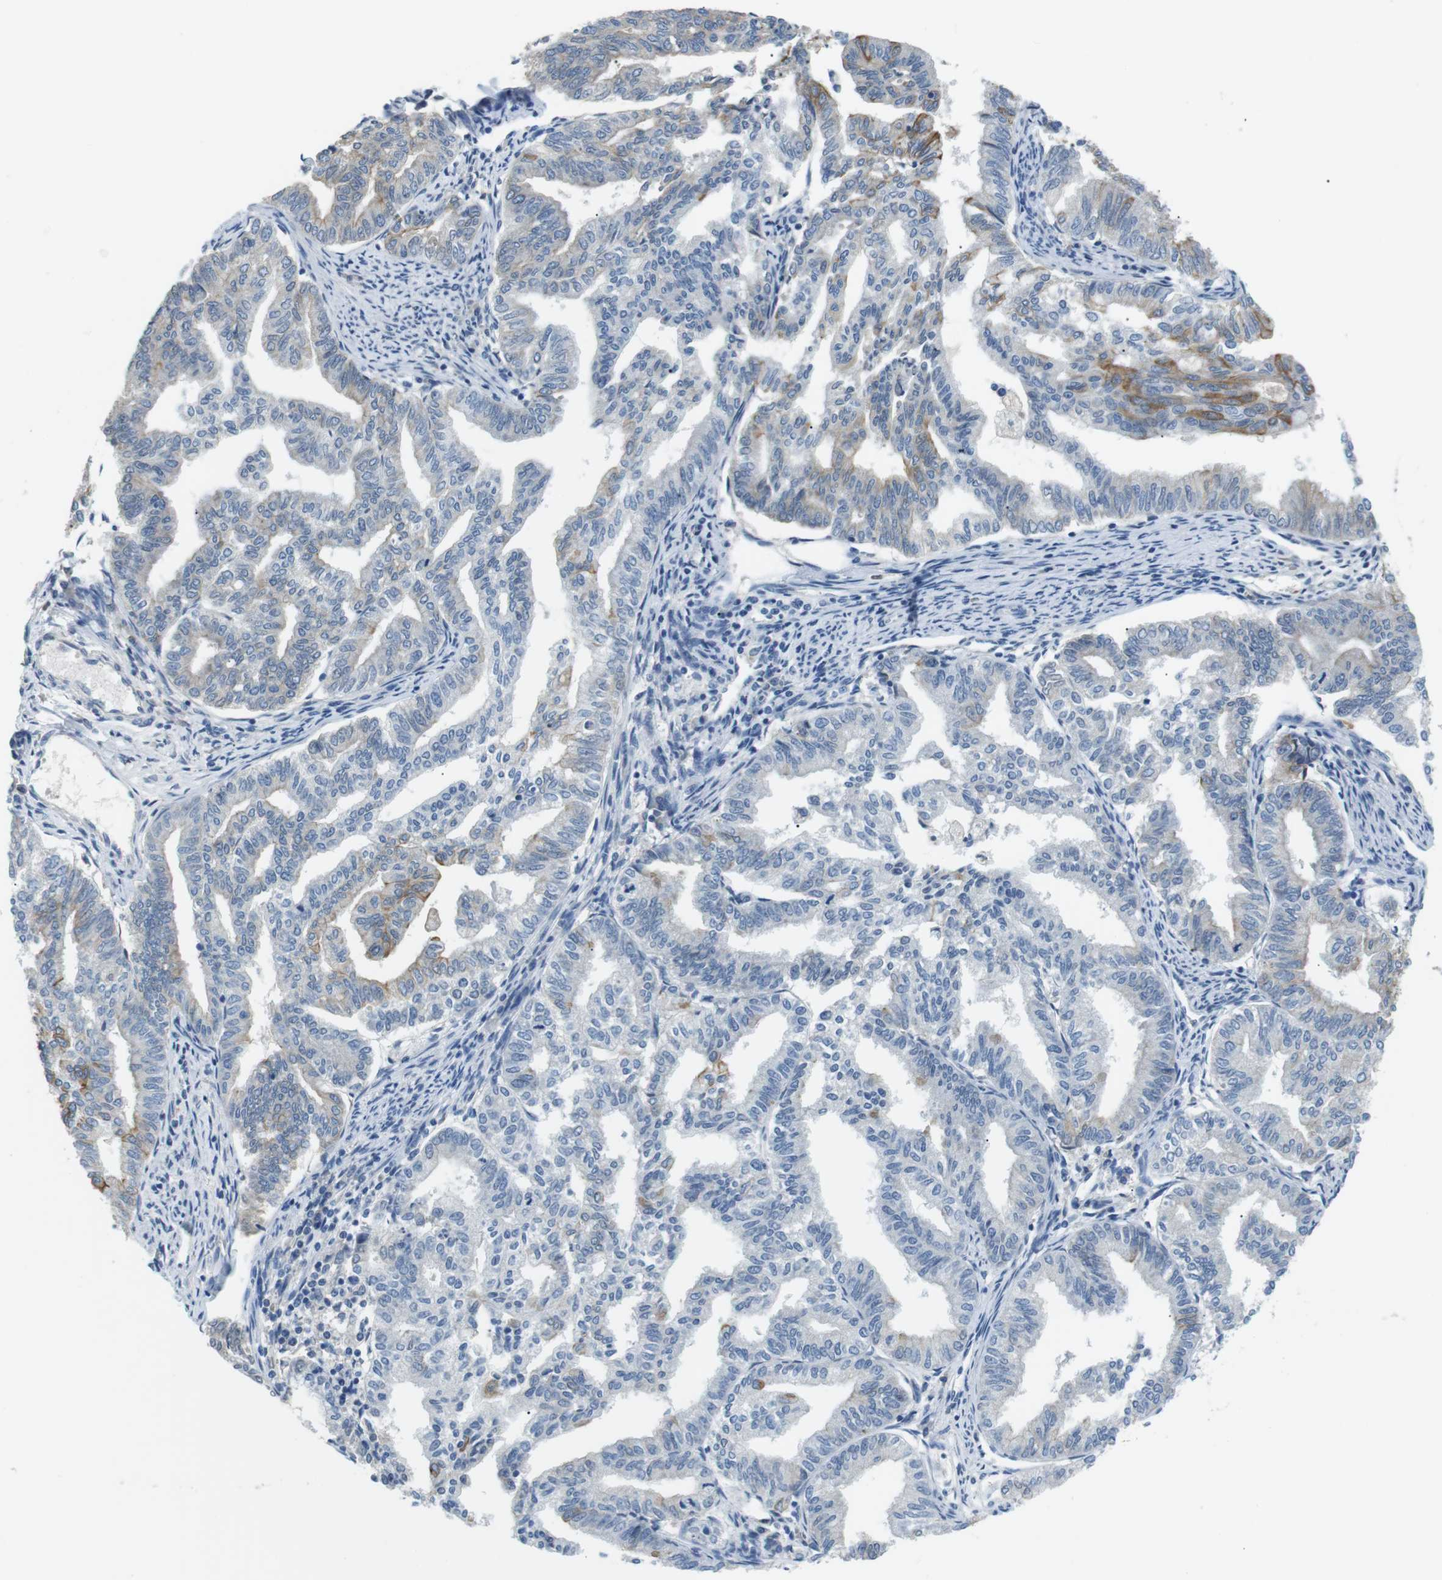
{"staining": {"intensity": "moderate", "quantity": "<25%", "location": "cytoplasmic/membranous"}, "tissue": "endometrial cancer", "cell_type": "Tumor cells", "image_type": "cancer", "snomed": [{"axis": "morphology", "description": "Adenocarcinoma, NOS"}, {"axis": "topography", "description": "Endometrium"}], "caption": "IHC micrograph of human endometrial cancer stained for a protein (brown), which displays low levels of moderate cytoplasmic/membranous staining in approximately <25% of tumor cells.", "gene": "UNC5CL", "patient": {"sex": "female", "age": 79}}